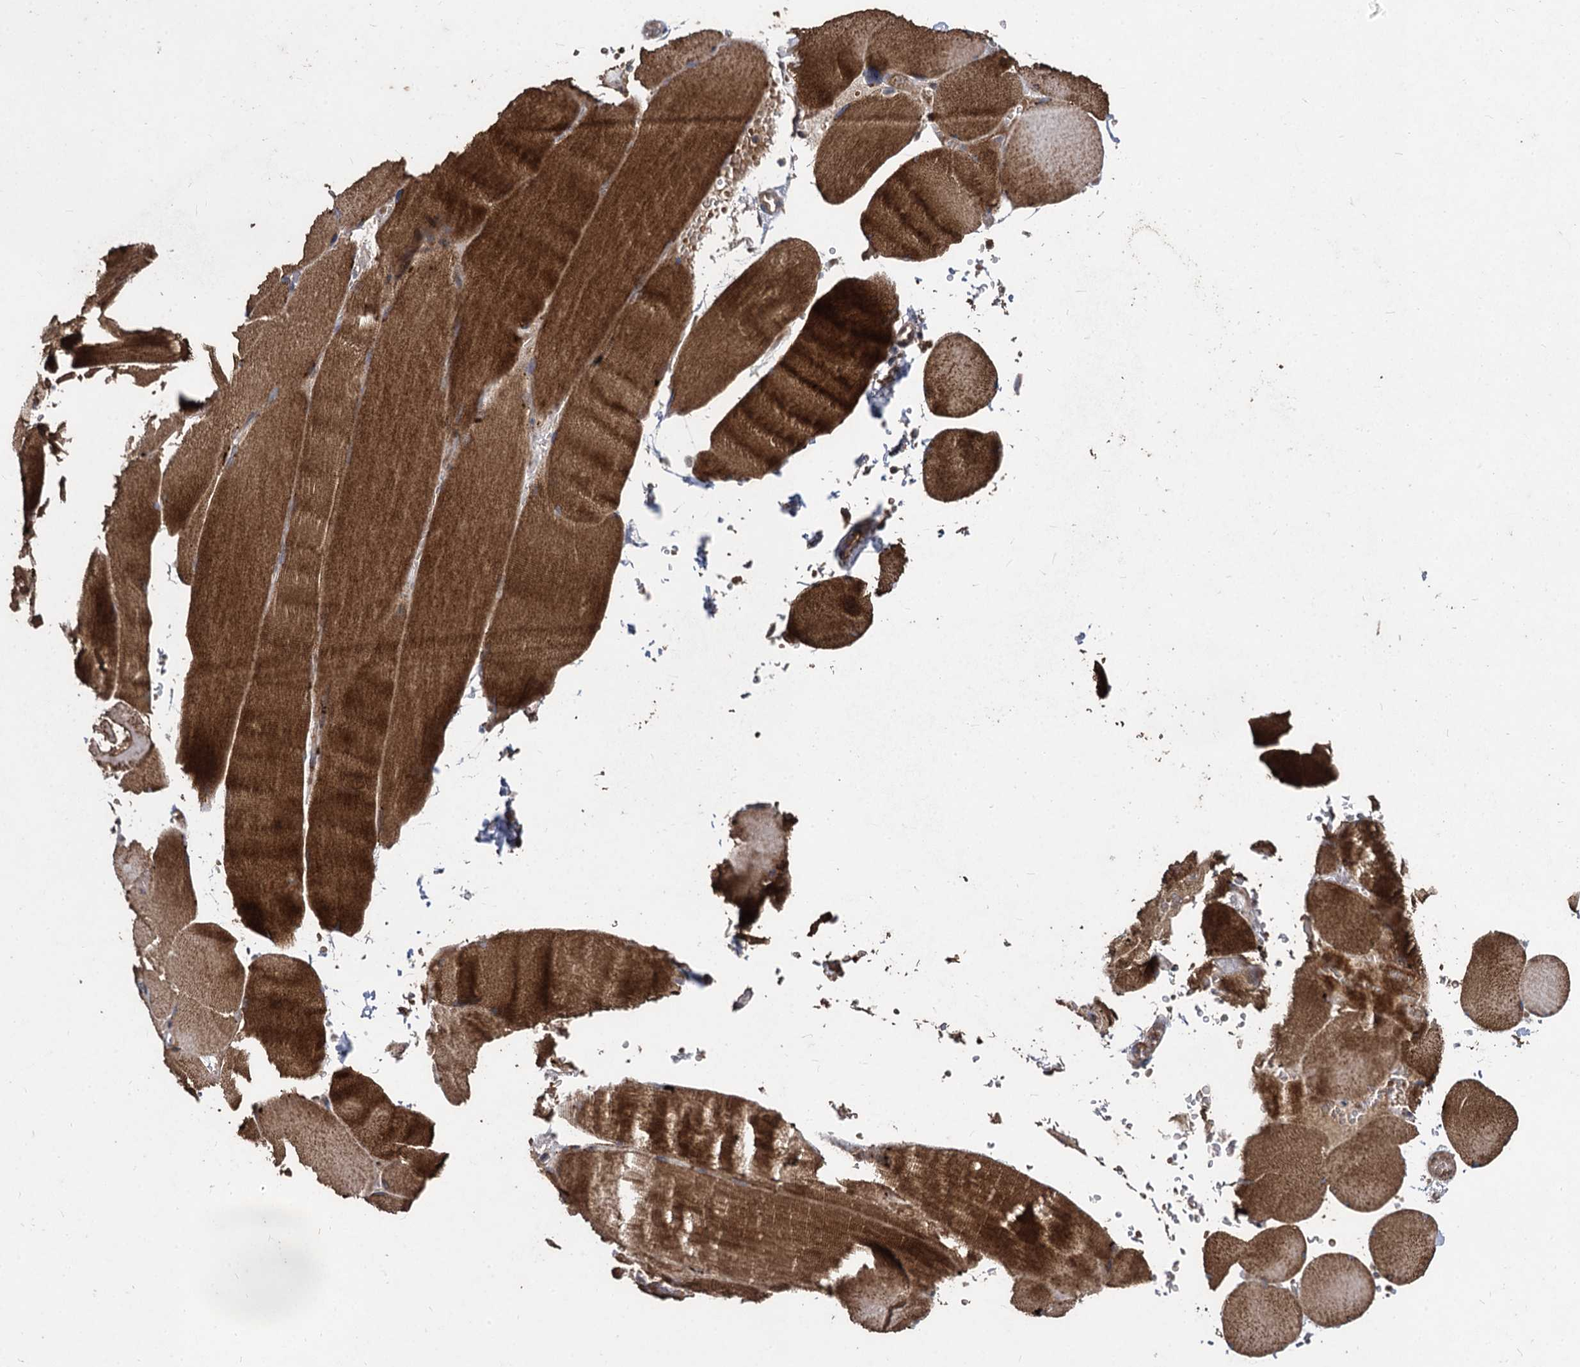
{"staining": {"intensity": "strong", "quantity": ">75%", "location": "cytoplasmic/membranous"}, "tissue": "skeletal muscle", "cell_type": "Myocytes", "image_type": "normal", "snomed": [{"axis": "morphology", "description": "Normal tissue, NOS"}, {"axis": "topography", "description": "Skeletal muscle"}, {"axis": "topography", "description": "Head-Neck"}], "caption": "Immunohistochemical staining of unremarkable human skeletal muscle displays >75% levels of strong cytoplasmic/membranous protein expression in approximately >75% of myocytes. (brown staining indicates protein expression, while blue staining denotes nuclei).", "gene": "BCL2L2", "patient": {"sex": "male", "age": 66}}